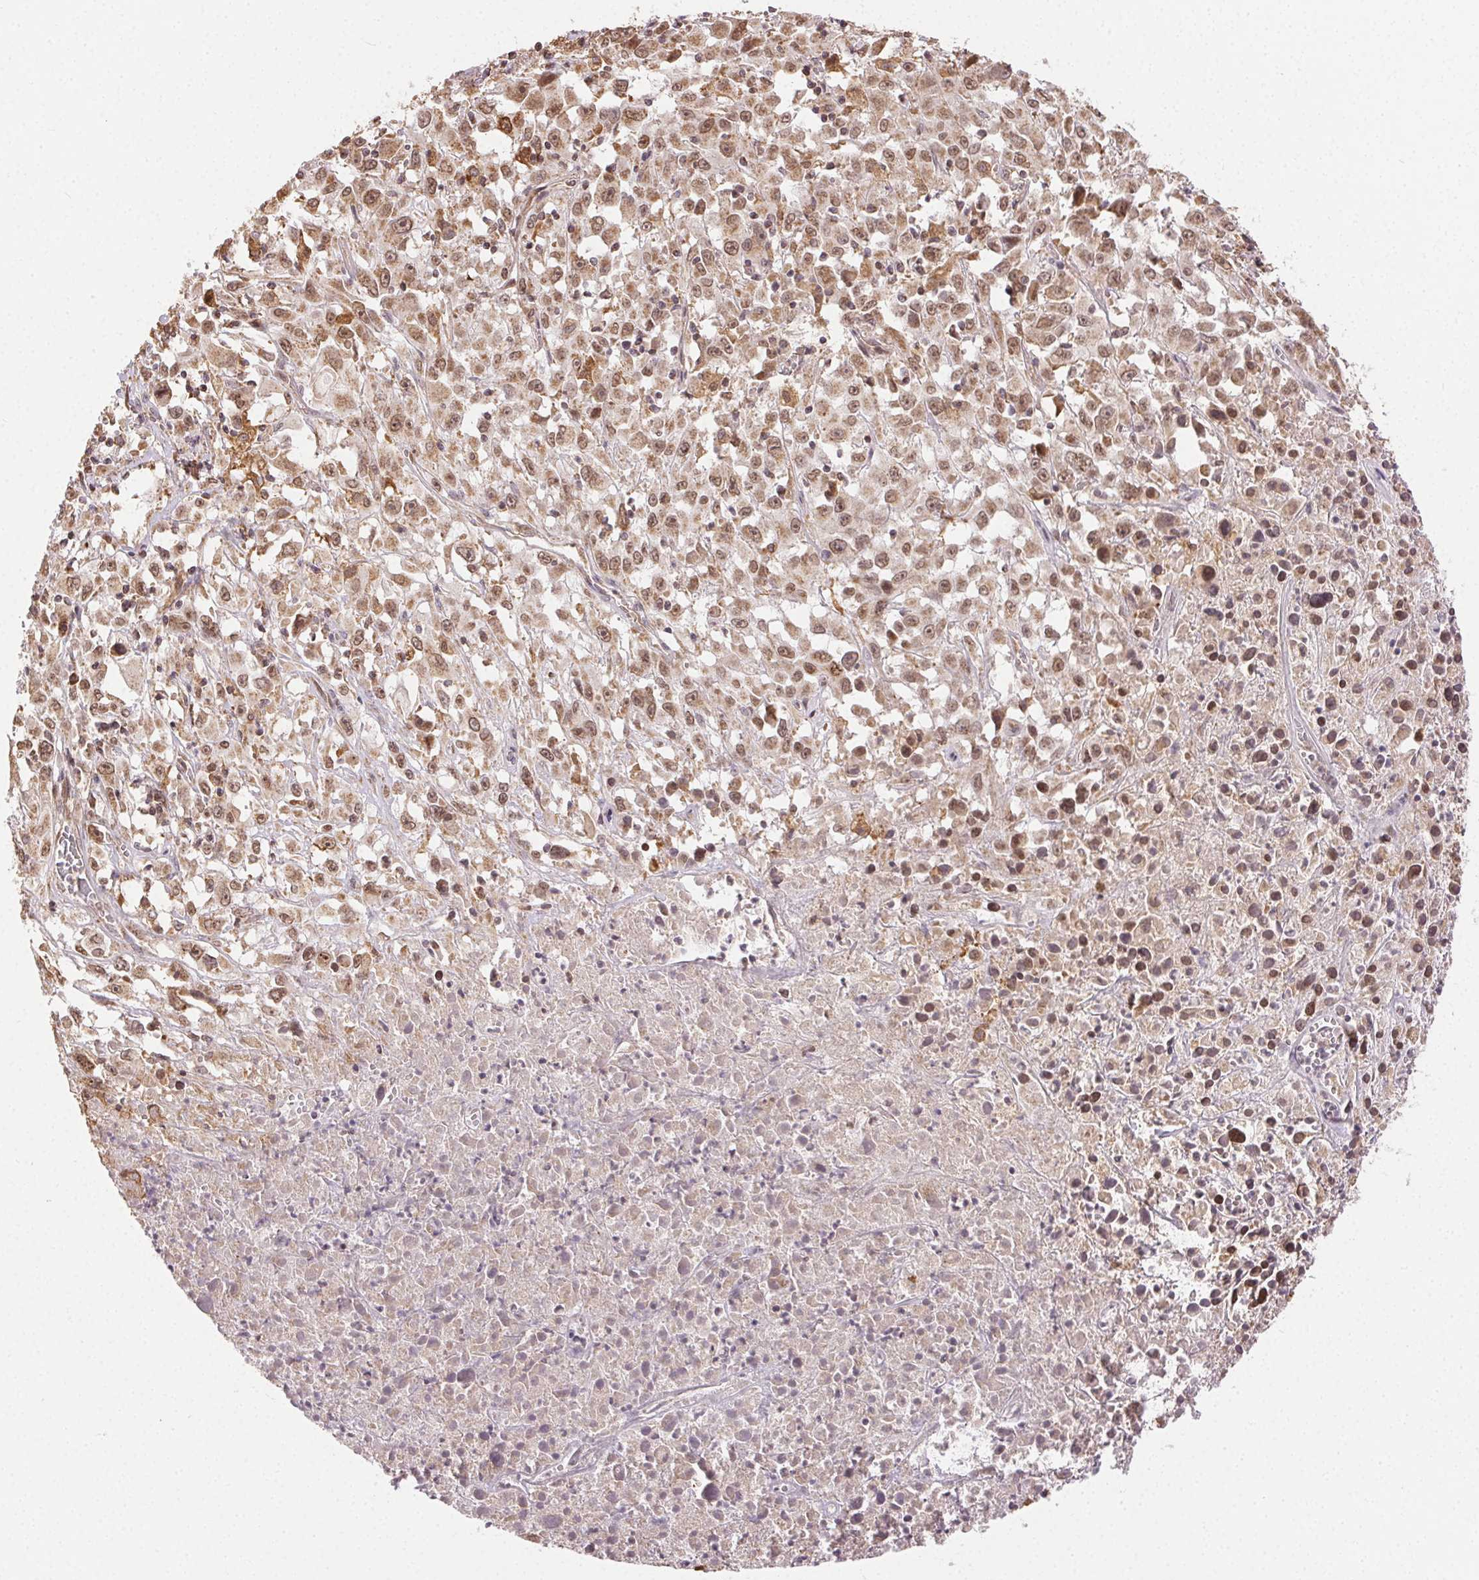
{"staining": {"intensity": "moderate", "quantity": ">75%", "location": "cytoplasmic/membranous,nuclear"}, "tissue": "melanoma", "cell_type": "Tumor cells", "image_type": "cancer", "snomed": [{"axis": "morphology", "description": "Malignant melanoma, Metastatic site"}, {"axis": "topography", "description": "Soft tissue"}], "caption": "High-magnification brightfield microscopy of malignant melanoma (metastatic site) stained with DAB (brown) and counterstained with hematoxylin (blue). tumor cells exhibit moderate cytoplasmic/membranous and nuclear positivity is appreciated in approximately>75% of cells.", "gene": "PIWIL4", "patient": {"sex": "male", "age": 50}}